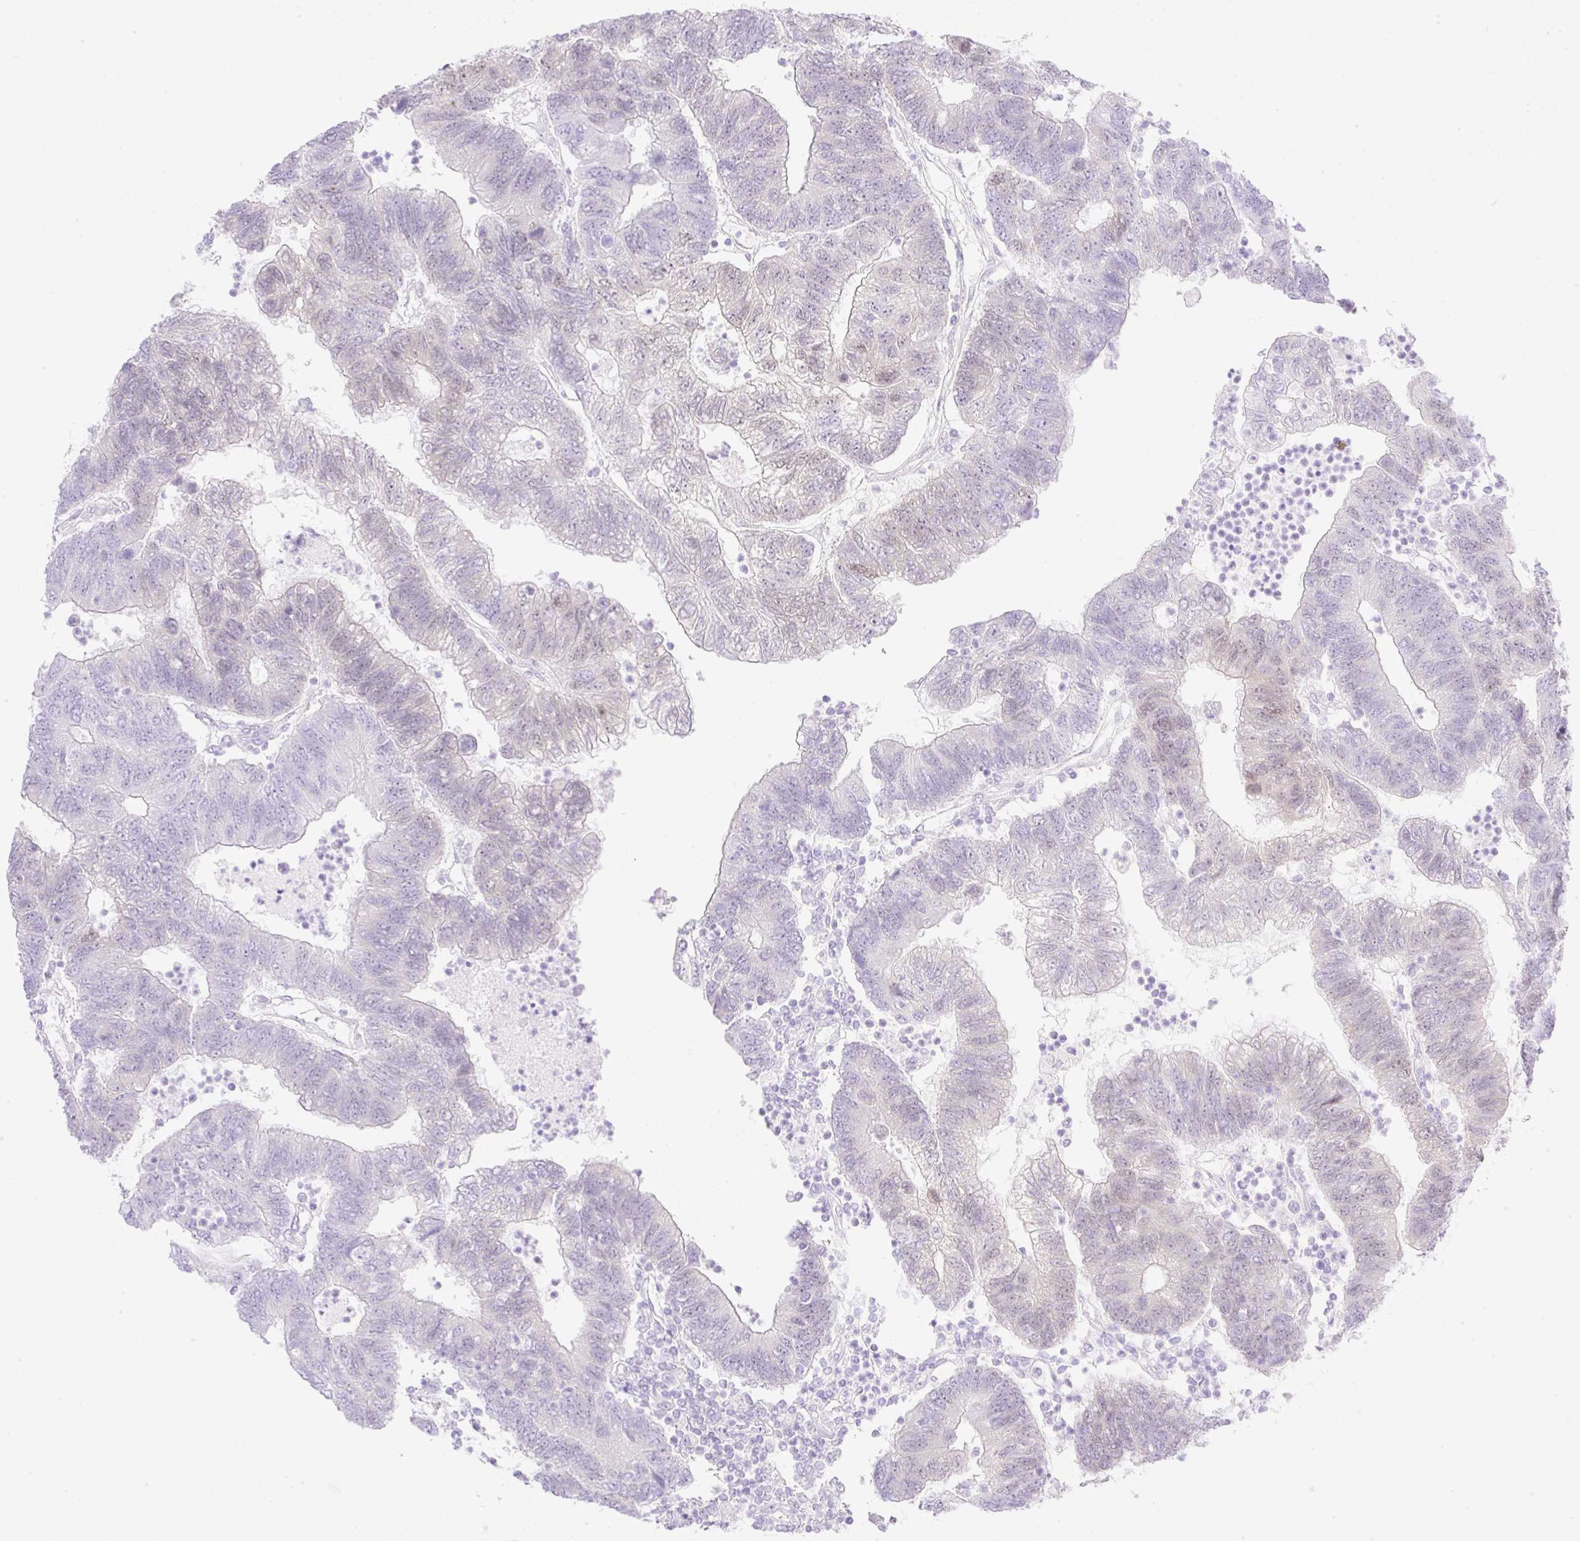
{"staining": {"intensity": "weak", "quantity": "<25%", "location": "nuclear"}, "tissue": "colorectal cancer", "cell_type": "Tumor cells", "image_type": "cancer", "snomed": [{"axis": "morphology", "description": "Adenocarcinoma, NOS"}, {"axis": "topography", "description": "Colon"}], "caption": "This is an immunohistochemistry micrograph of colorectal cancer. There is no staining in tumor cells.", "gene": "CDX1", "patient": {"sex": "female", "age": 48}}